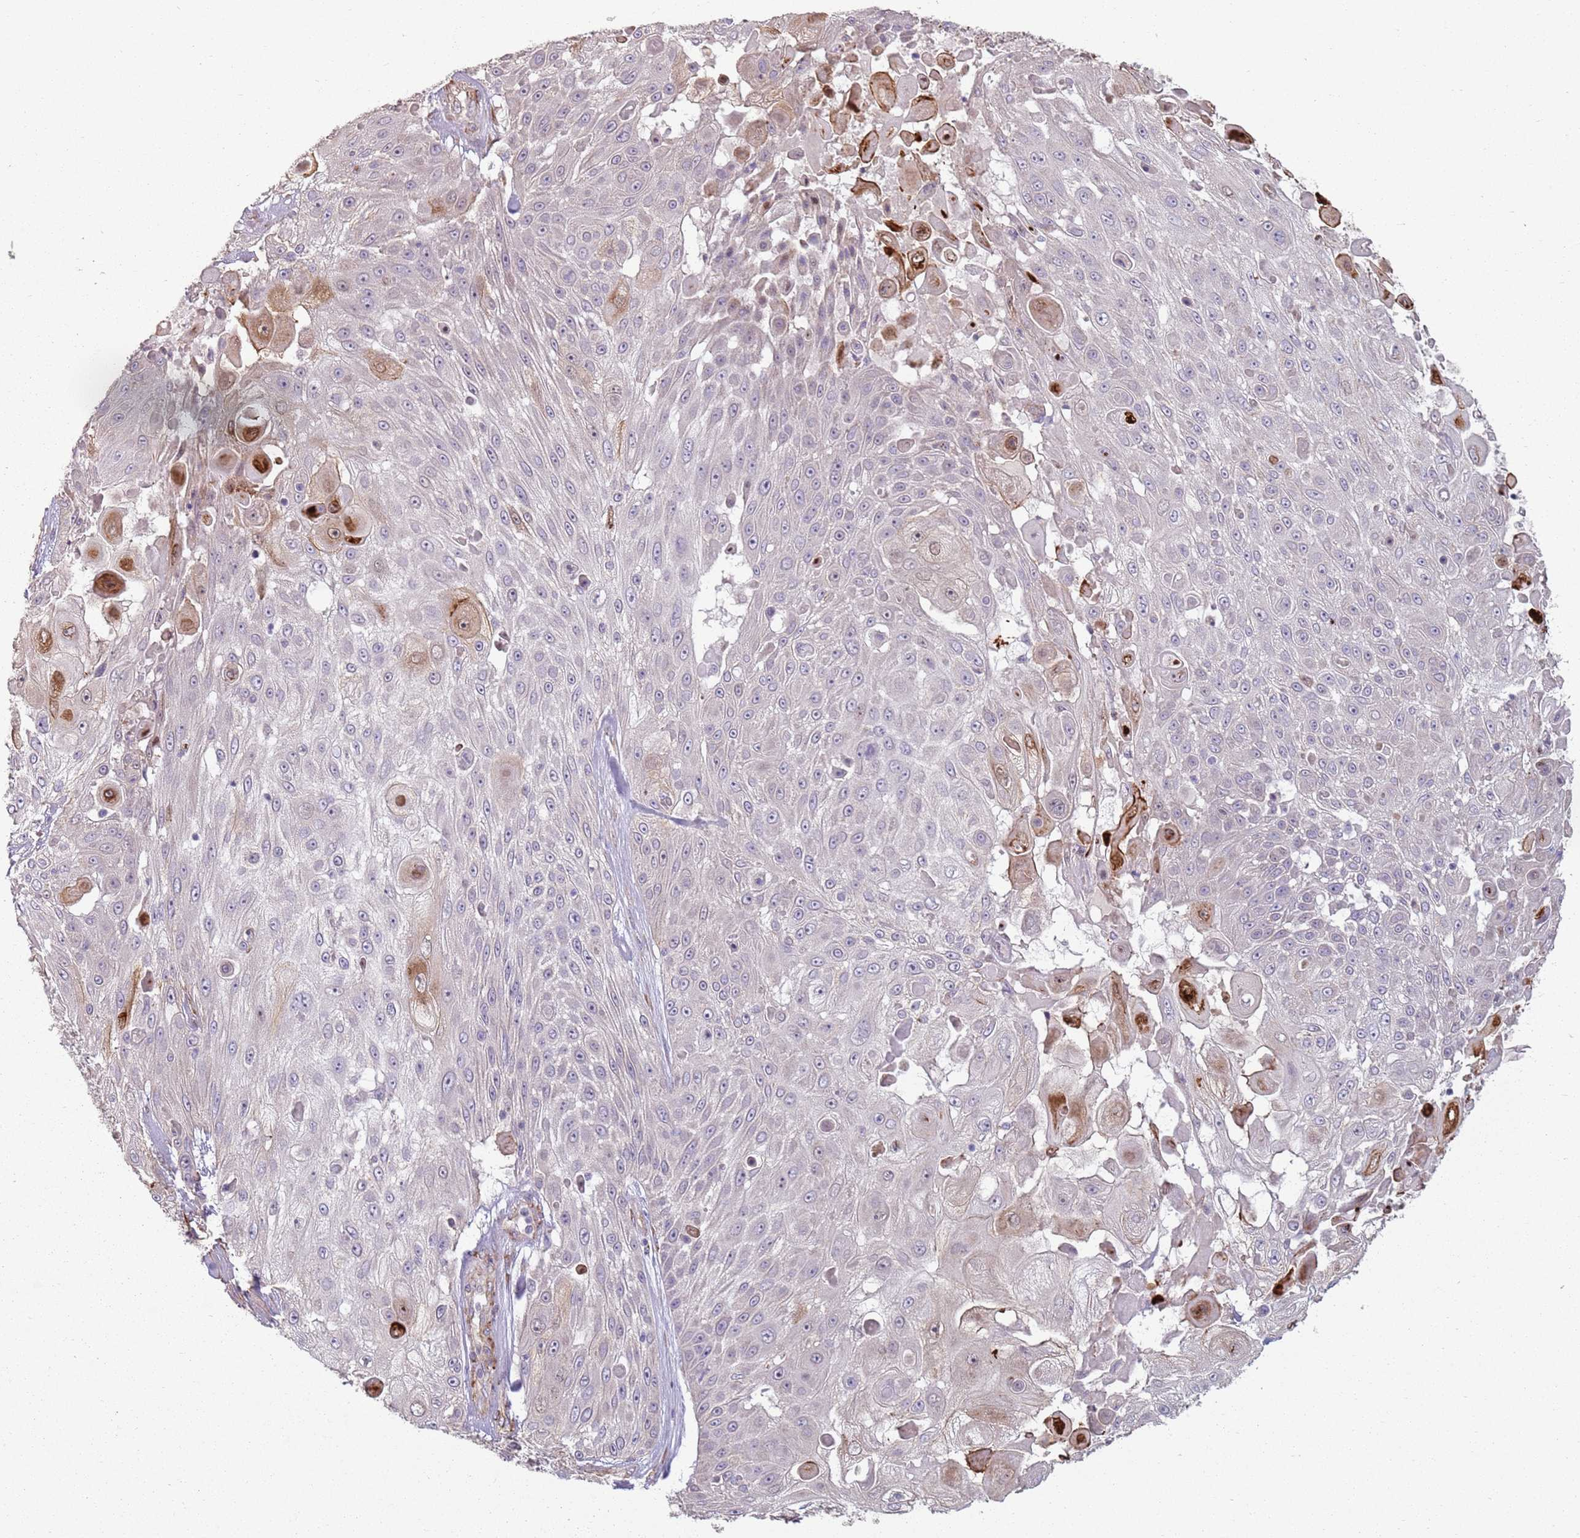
{"staining": {"intensity": "moderate", "quantity": "<25%", "location": "cytoplasmic/membranous"}, "tissue": "skin cancer", "cell_type": "Tumor cells", "image_type": "cancer", "snomed": [{"axis": "morphology", "description": "Squamous cell carcinoma, NOS"}, {"axis": "topography", "description": "Skin"}], "caption": "DAB immunohistochemical staining of human skin cancer exhibits moderate cytoplasmic/membranous protein staining in approximately <25% of tumor cells. The protein of interest is stained brown, and the nuclei are stained in blue (DAB IHC with brightfield microscopy, high magnification).", "gene": "PHLPP2", "patient": {"sex": "female", "age": 86}}